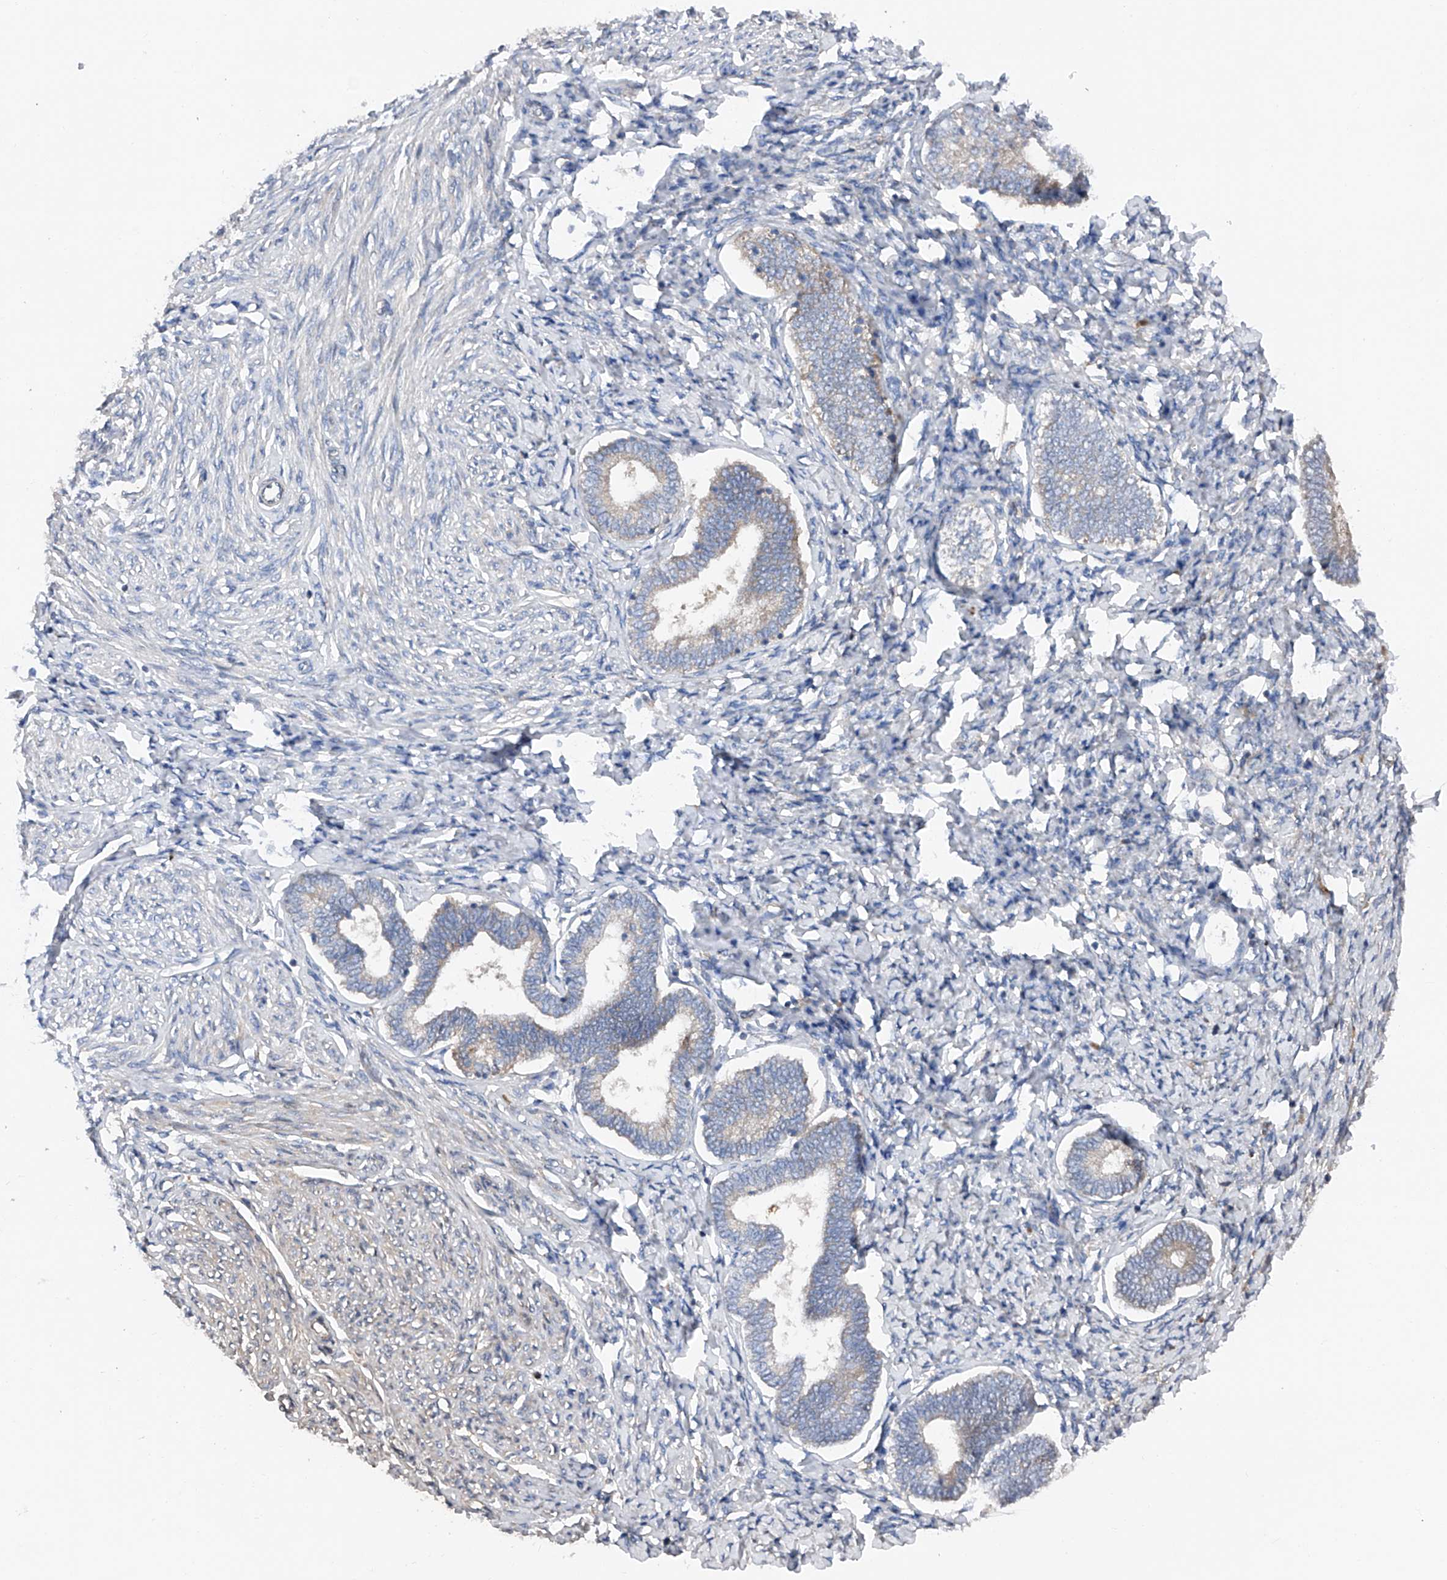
{"staining": {"intensity": "weak", "quantity": "<25%", "location": "cytoplasmic/membranous"}, "tissue": "endometrium", "cell_type": "Cells in endometrial stroma", "image_type": "normal", "snomed": [{"axis": "morphology", "description": "Normal tissue, NOS"}, {"axis": "topography", "description": "Endometrium"}], "caption": "Cells in endometrial stroma are negative for brown protein staining in benign endometrium. The staining was performed using DAB to visualize the protein expression in brown, while the nuclei were stained in blue with hematoxylin (Magnification: 20x).", "gene": "DAD1", "patient": {"sex": "female", "age": 72}}